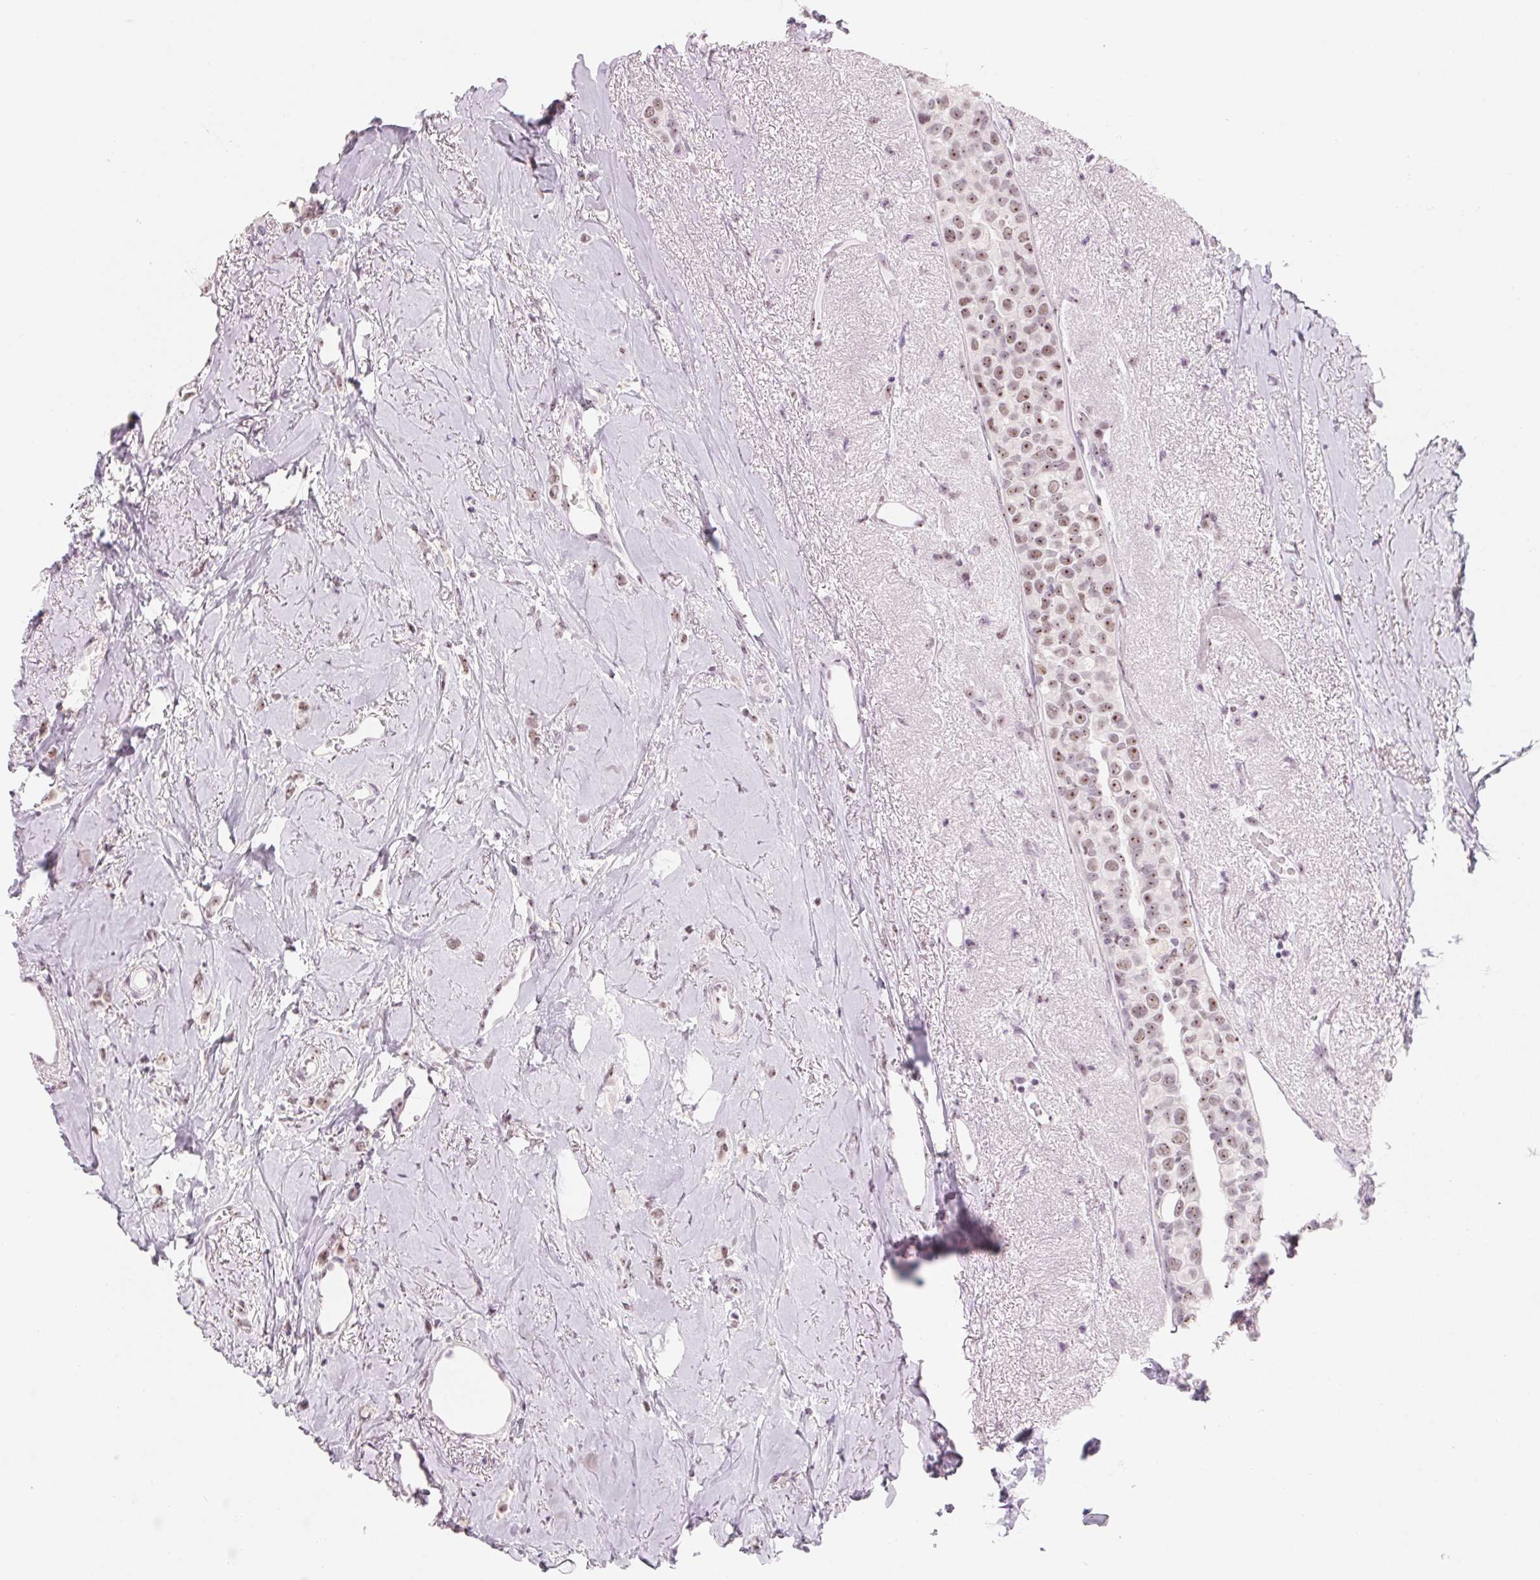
{"staining": {"intensity": "weak", "quantity": ">75%", "location": "nuclear"}, "tissue": "breast cancer", "cell_type": "Tumor cells", "image_type": "cancer", "snomed": [{"axis": "morphology", "description": "Lobular carcinoma"}, {"axis": "topography", "description": "Breast"}], "caption": "Immunohistochemical staining of breast lobular carcinoma shows low levels of weak nuclear protein expression in approximately >75% of tumor cells.", "gene": "ZIC4", "patient": {"sex": "female", "age": 66}}